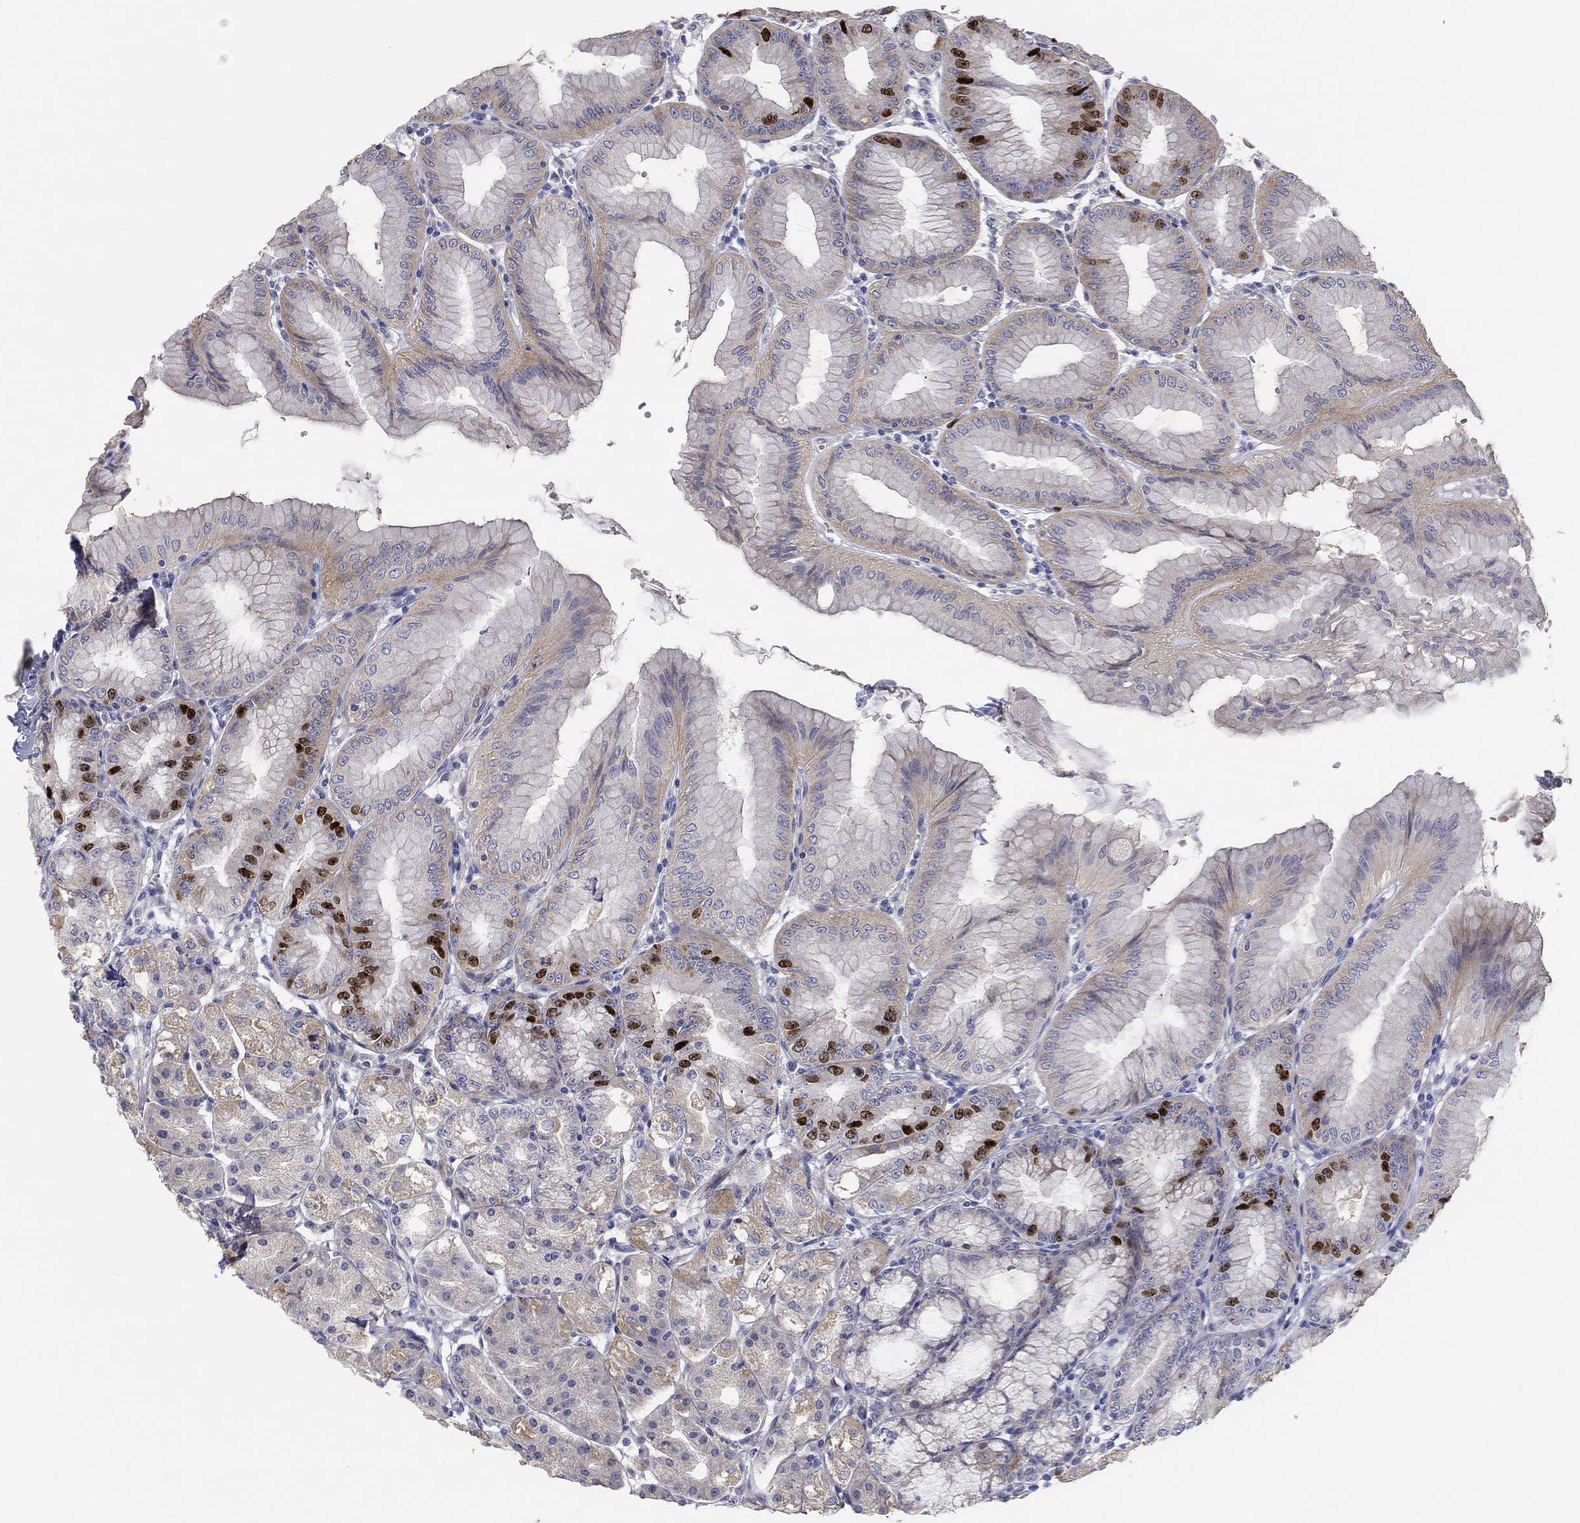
{"staining": {"intensity": "strong", "quantity": "<25%", "location": "nuclear"}, "tissue": "stomach", "cell_type": "Glandular cells", "image_type": "normal", "snomed": [{"axis": "morphology", "description": "Normal tissue, NOS"}, {"axis": "topography", "description": "Stomach"}], "caption": "The micrograph reveals staining of normal stomach, revealing strong nuclear protein staining (brown color) within glandular cells. The protein of interest is shown in brown color, while the nuclei are stained blue.", "gene": "PRC1", "patient": {"sex": "male", "age": 71}}